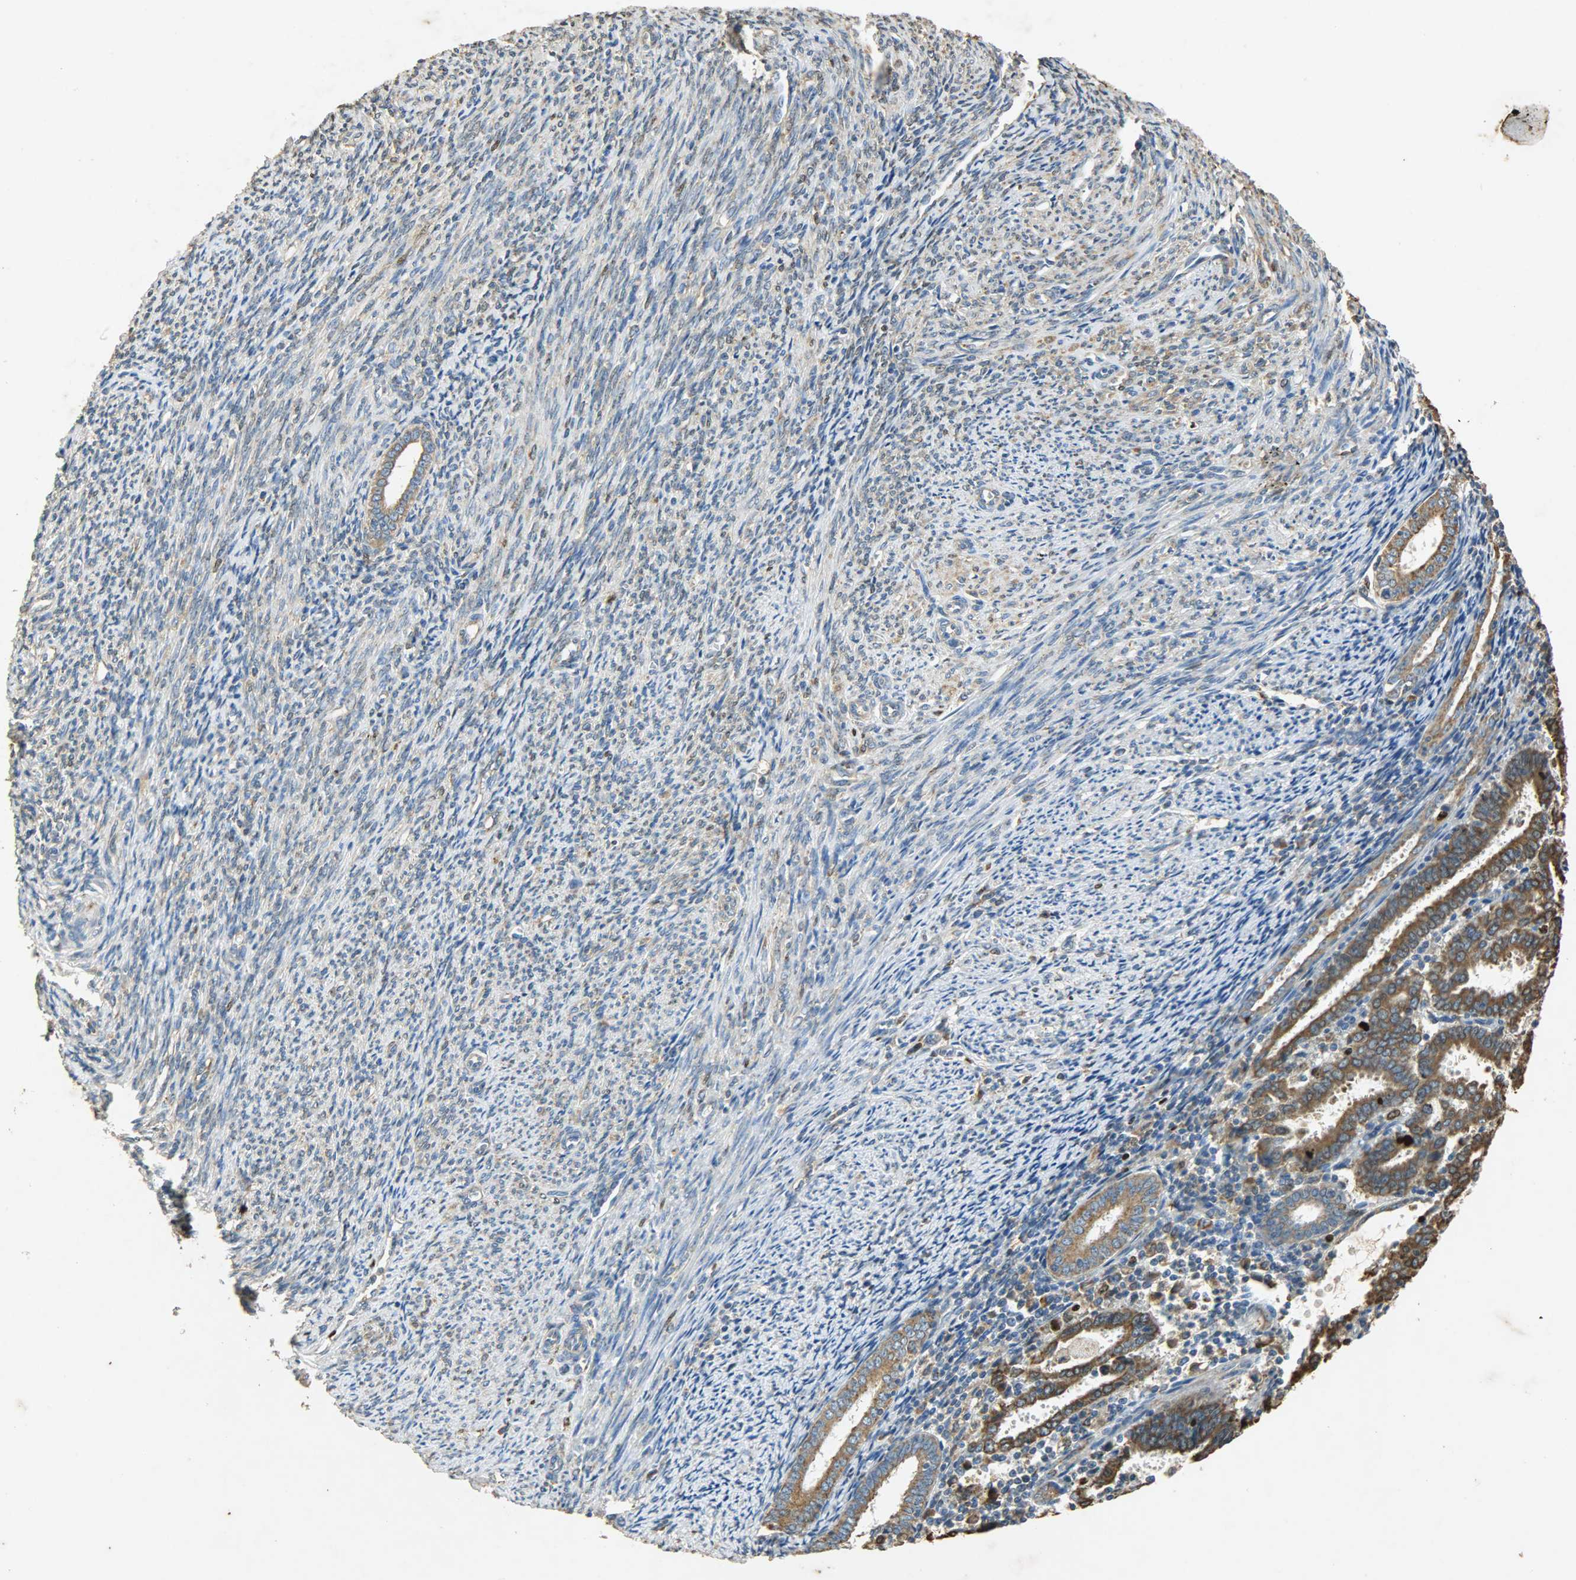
{"staining": {"intensity": "moderate", "quantity": ">75%", "location": "cytoplasmic/membranous"}, "tissue": "endometrial cancer", "cell_type": "Tumor cells", "image_type": "cancer", "snomed": [{"axis": "morphology", "description": "Adenocarcinoma, NOS"}, {"axis": "topography", "description": "Uterus"}], "caption": "The histopathology image shows immunohistochemical staining of adenocarcinoma (endometrial). There is moderate cytoplasmic/membranous positivity is identified in about >75% of tumor cells. The protein is stained brown, and the nuclei are stained in blue (DAB IHC with brightfield microscopy, high magnification).", "gene": "HSPA5", "patient": {"sex": "female", "age": 83}}